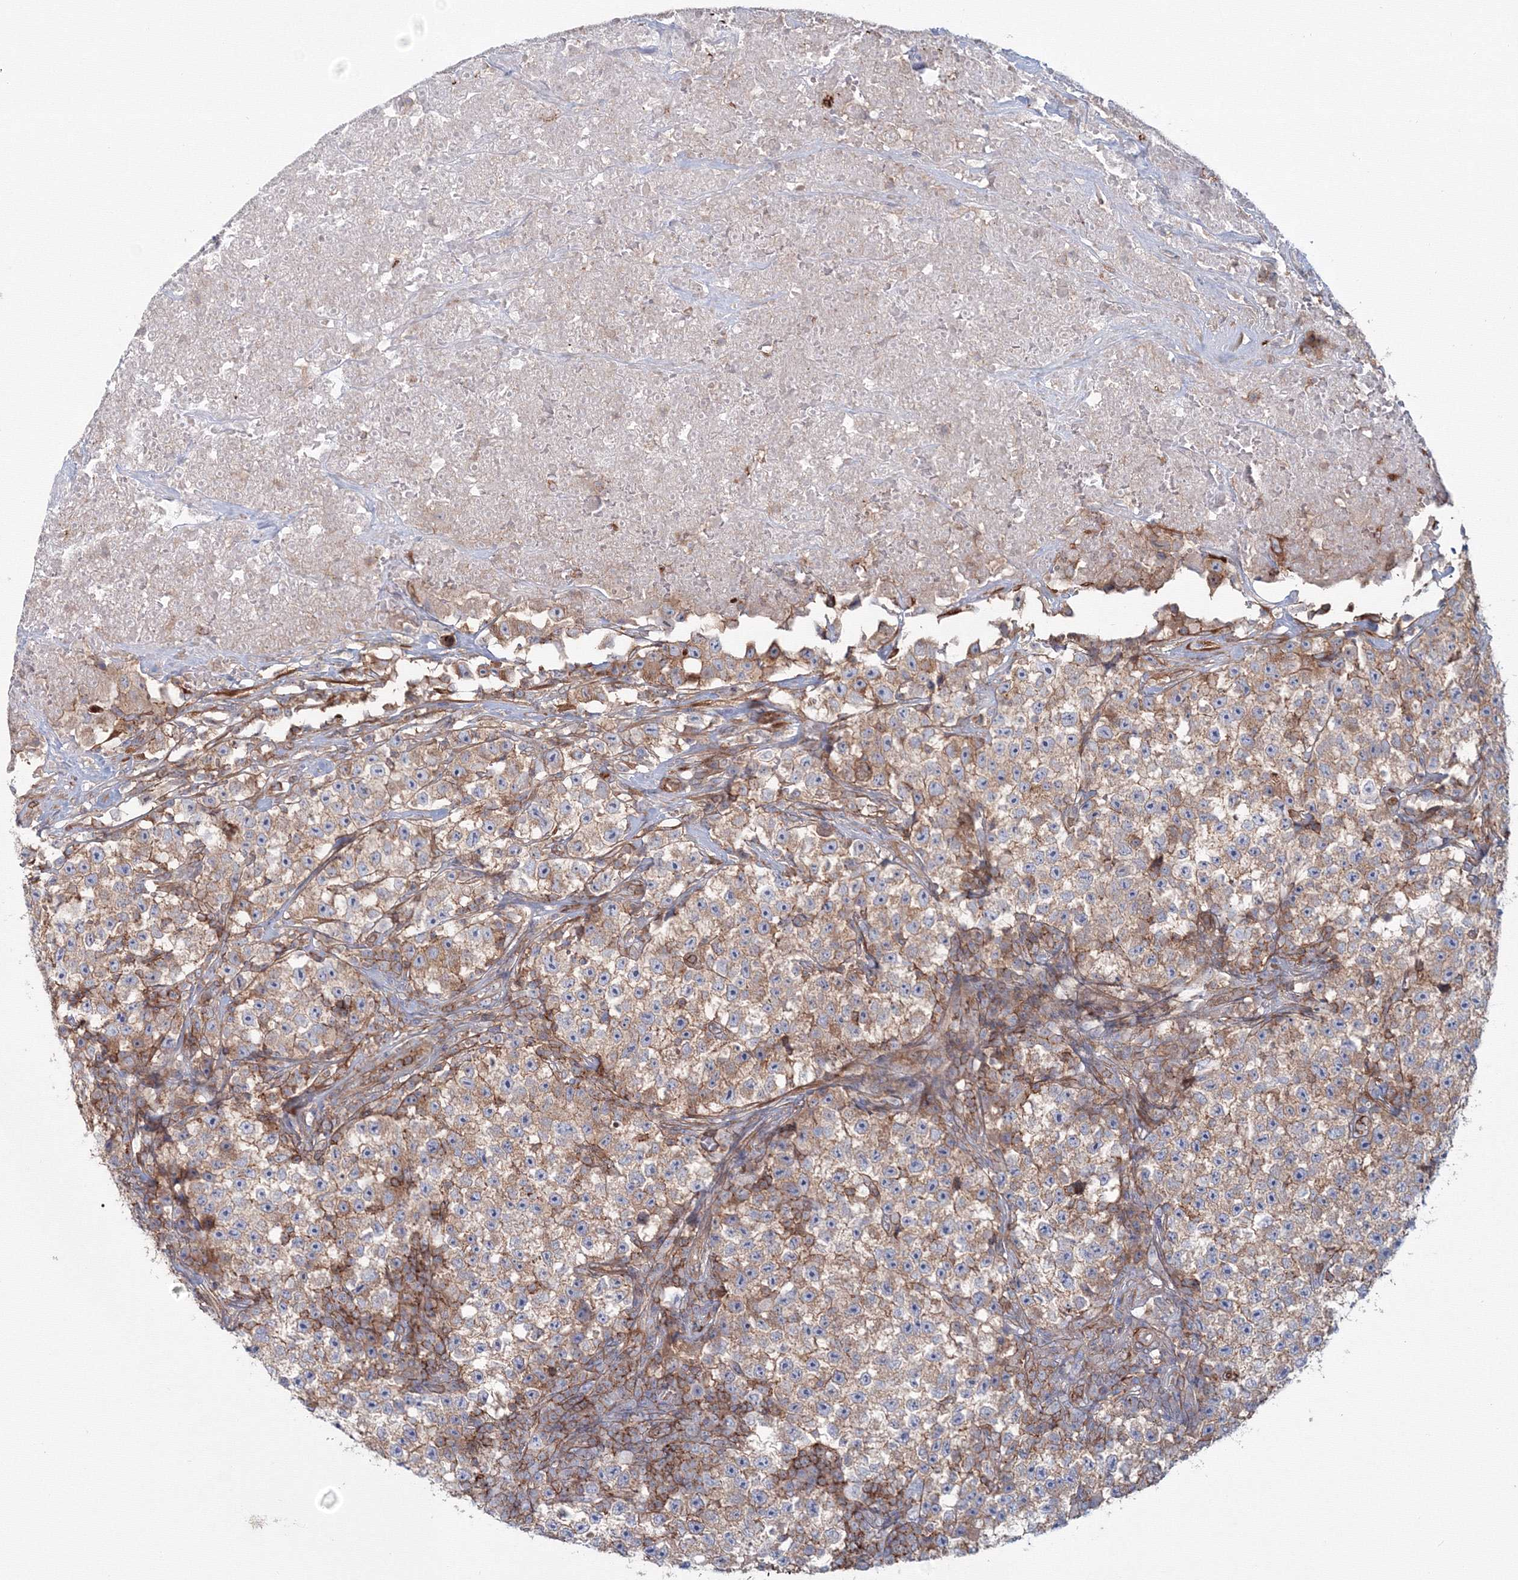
{"staining": {"intensity": "weak", "quantity": "25%-75%", "location": "cytoplasmic/membranous"}, "tissue": "testis cancer", "cell_type": "Tumor cells", "image_type": "cancer", "snomed": [{"axis": "morphology", "description": "Seminoma, NOS"}, {"axis": "topography", "description": "Testis"}], "caption": "There is low levels of weak cytoplasmic/membranous expression in tumor cells of testis cancer, as demonstrated by immunohistochemical staining (brown color).", "gene": "SH3PXD2A", "patient": {"sex": "male", "age": 22}}